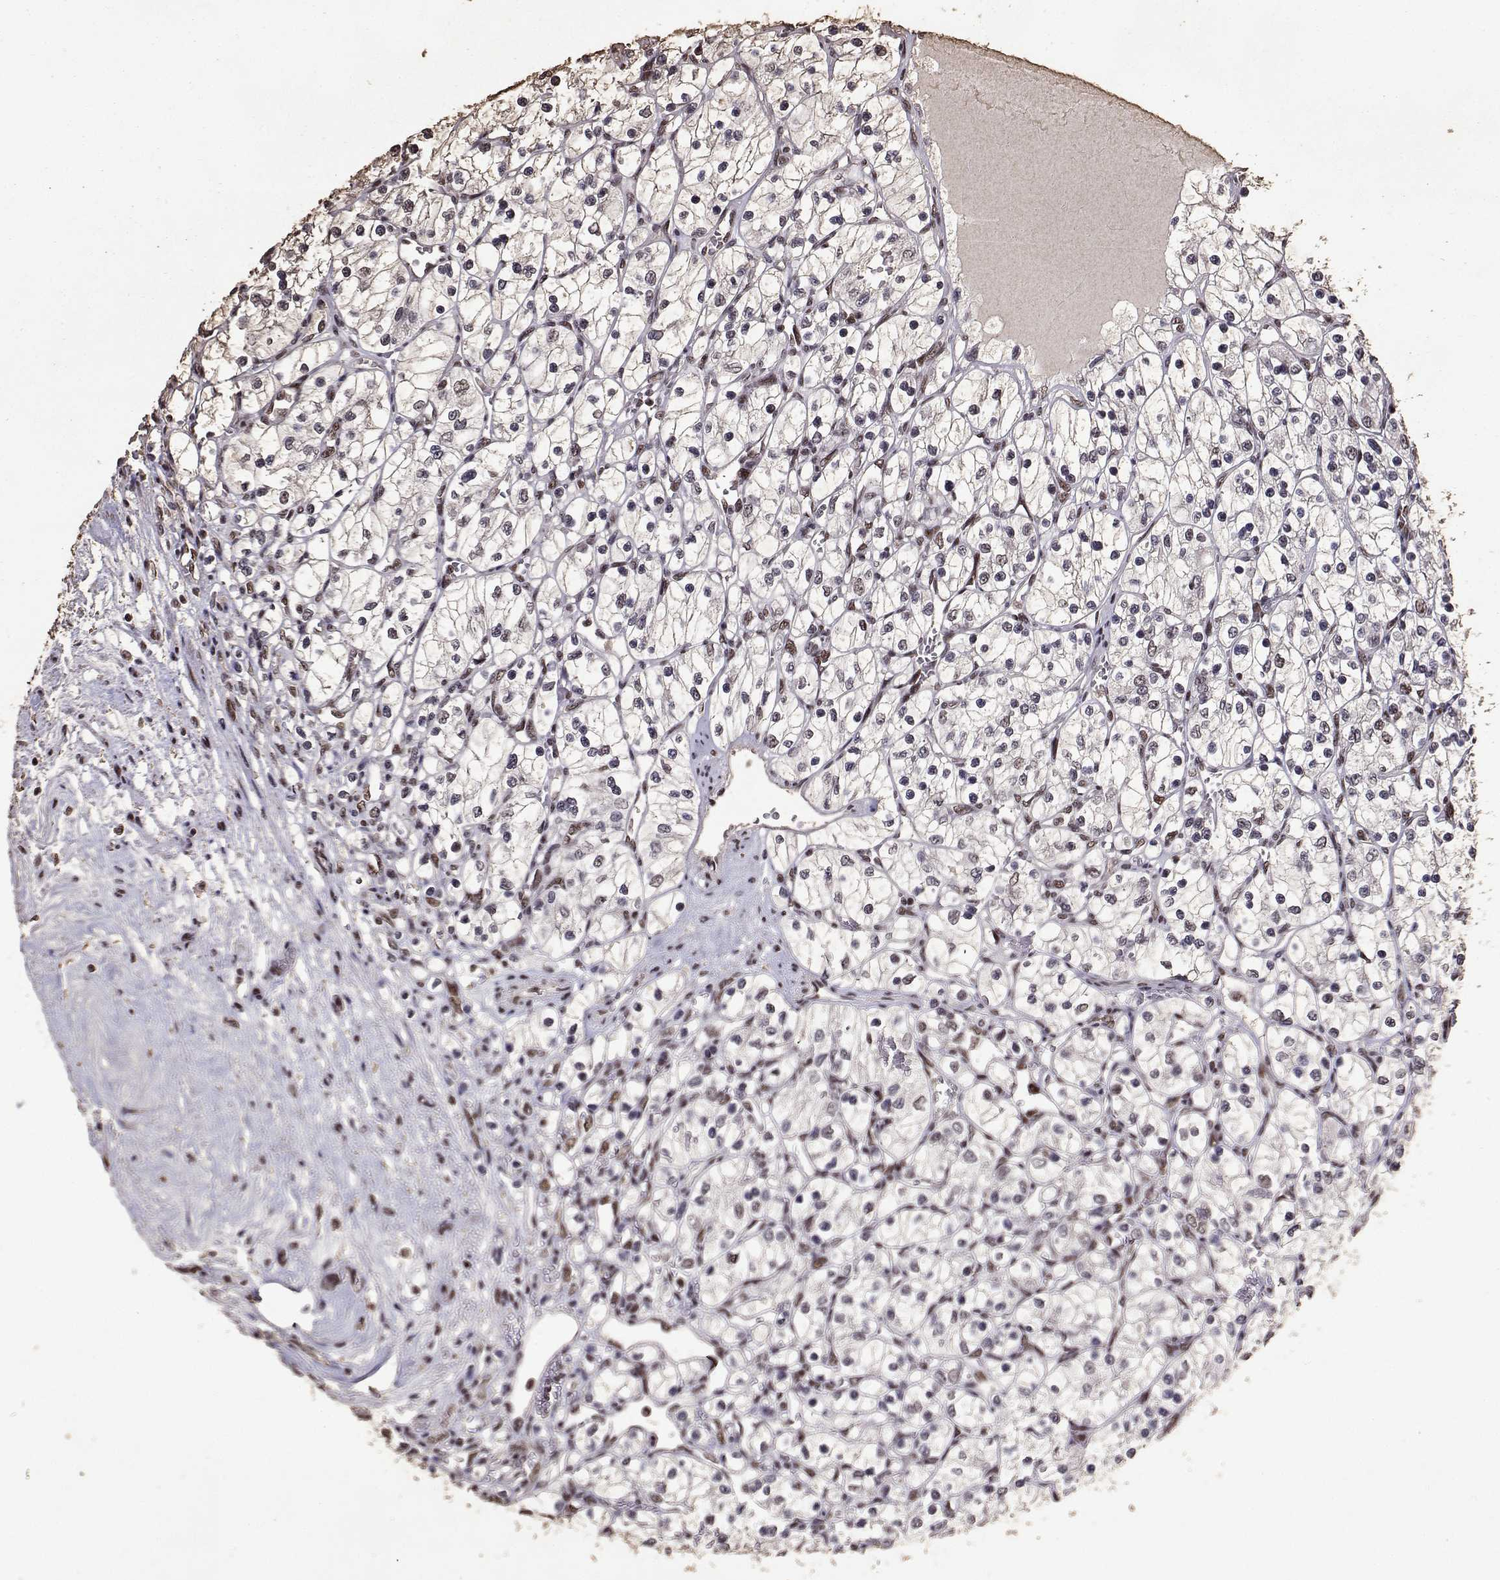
{"staining": {"intensity": "moderate", "quantity": ">75%", "location": "nuclear"}, "tissue": "renal cancer", "cell_type": "Tumor cells", "image_type": "cancer", "snomed": [{"axis": "morphology", "description": "Adenocarcinoma, NOS"}, {"axis": "topography", "description": "Kidney"}], "caption": "Human renal cancer stained with a brown dye shows moderate nuclear positive expression in about >75% of tumor cells.", "gene": "TOE1", "patient": {"sex": "female", "age": 69}}